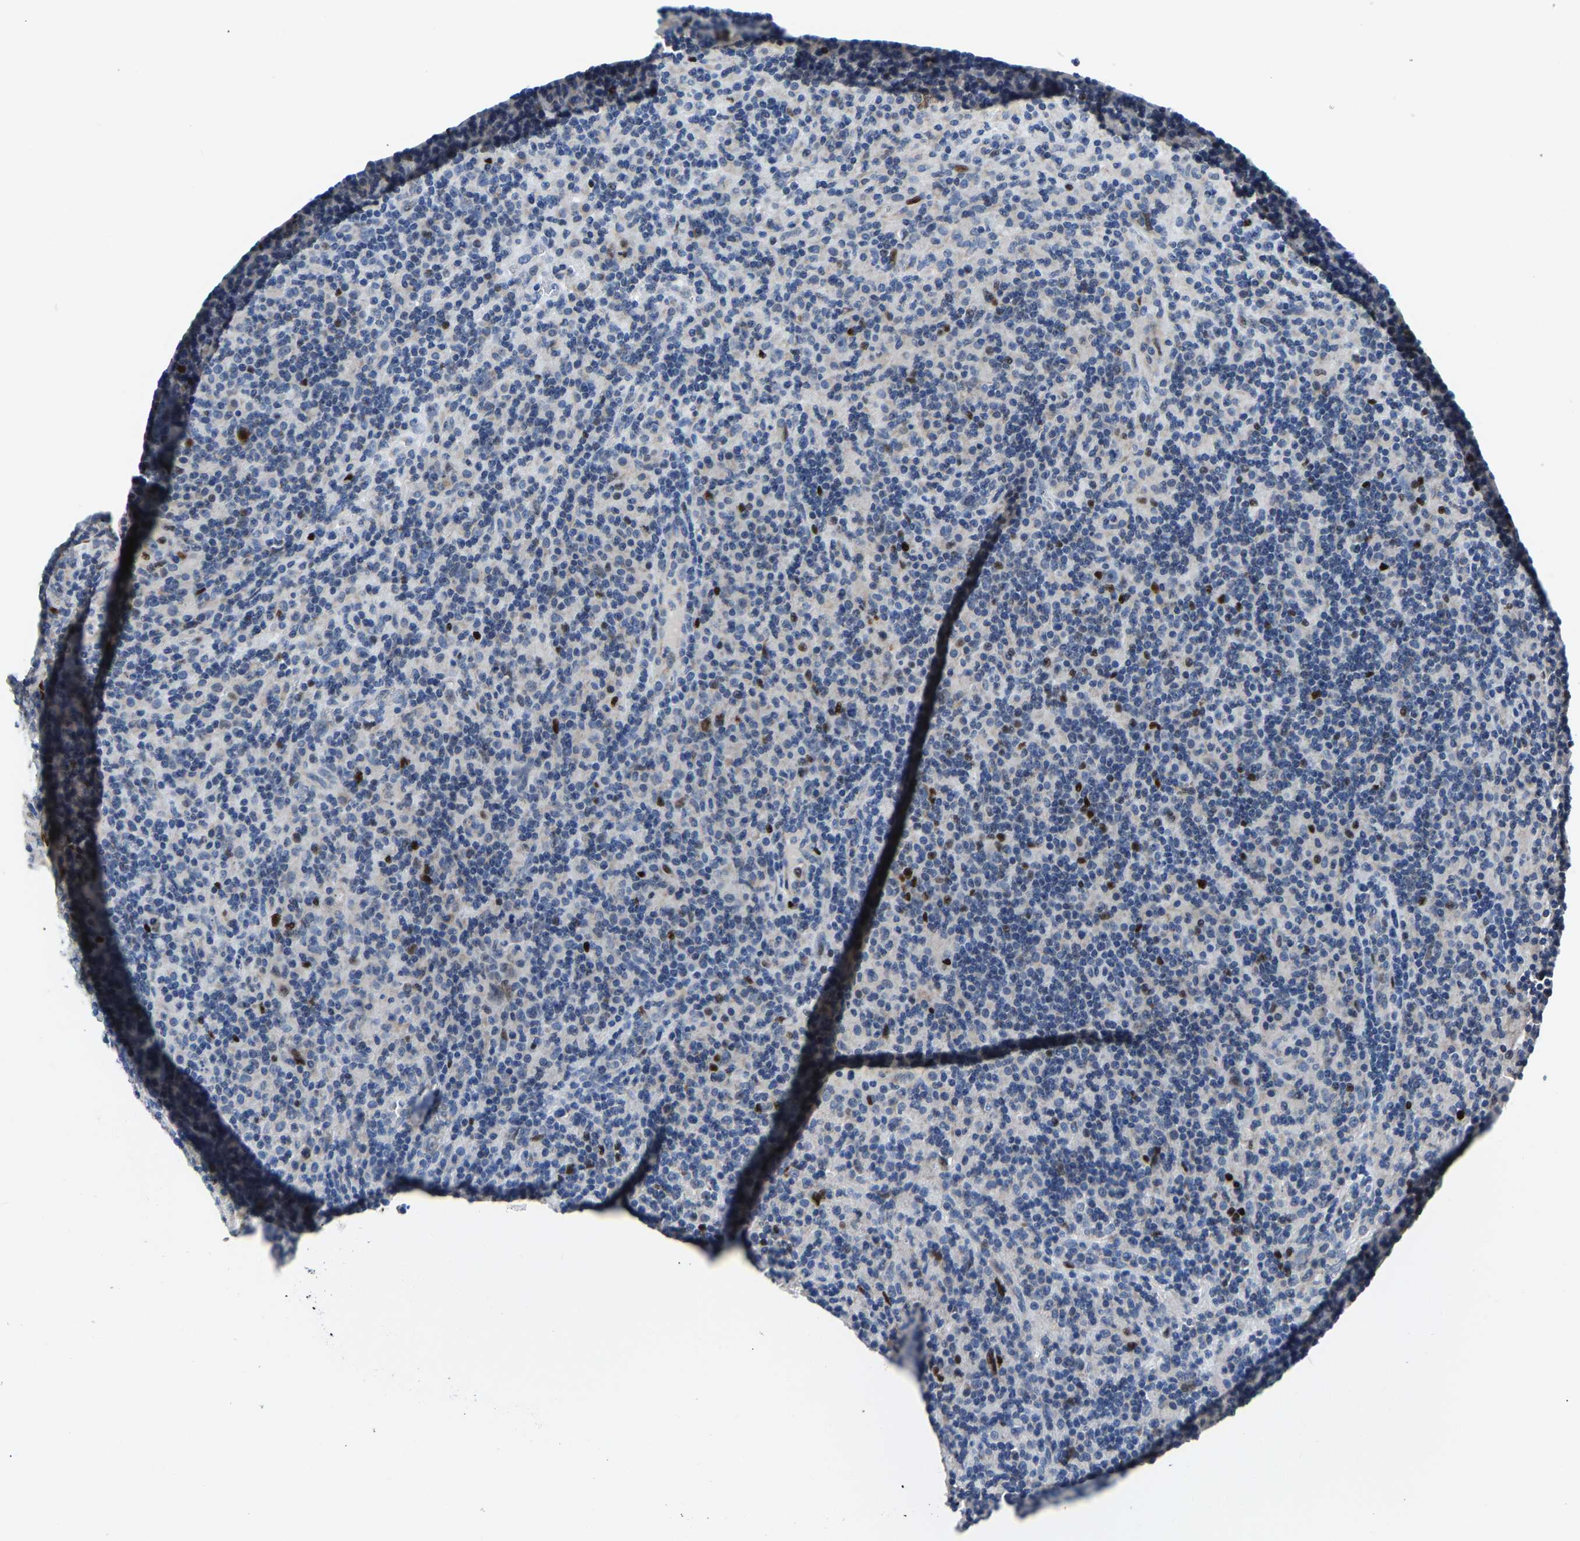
{"staining": {"intensity": "negative", "quantity": "none", "location": "none"}, "tissue": "lymphoma", "cell_type": "Tumor cells", "image_type": "cancer", "snomed": [{"axis": "morphology", "description": "Hodgkin's disease, NOS"}, {"axis": "topography", "description": "Lymph node"}], "caption": "This is an immunohistochemistry image of lymphoma. There is no expression in tumor cells.", "gene": "EGR1", "patient": {"sex": "male", "age": 70}}